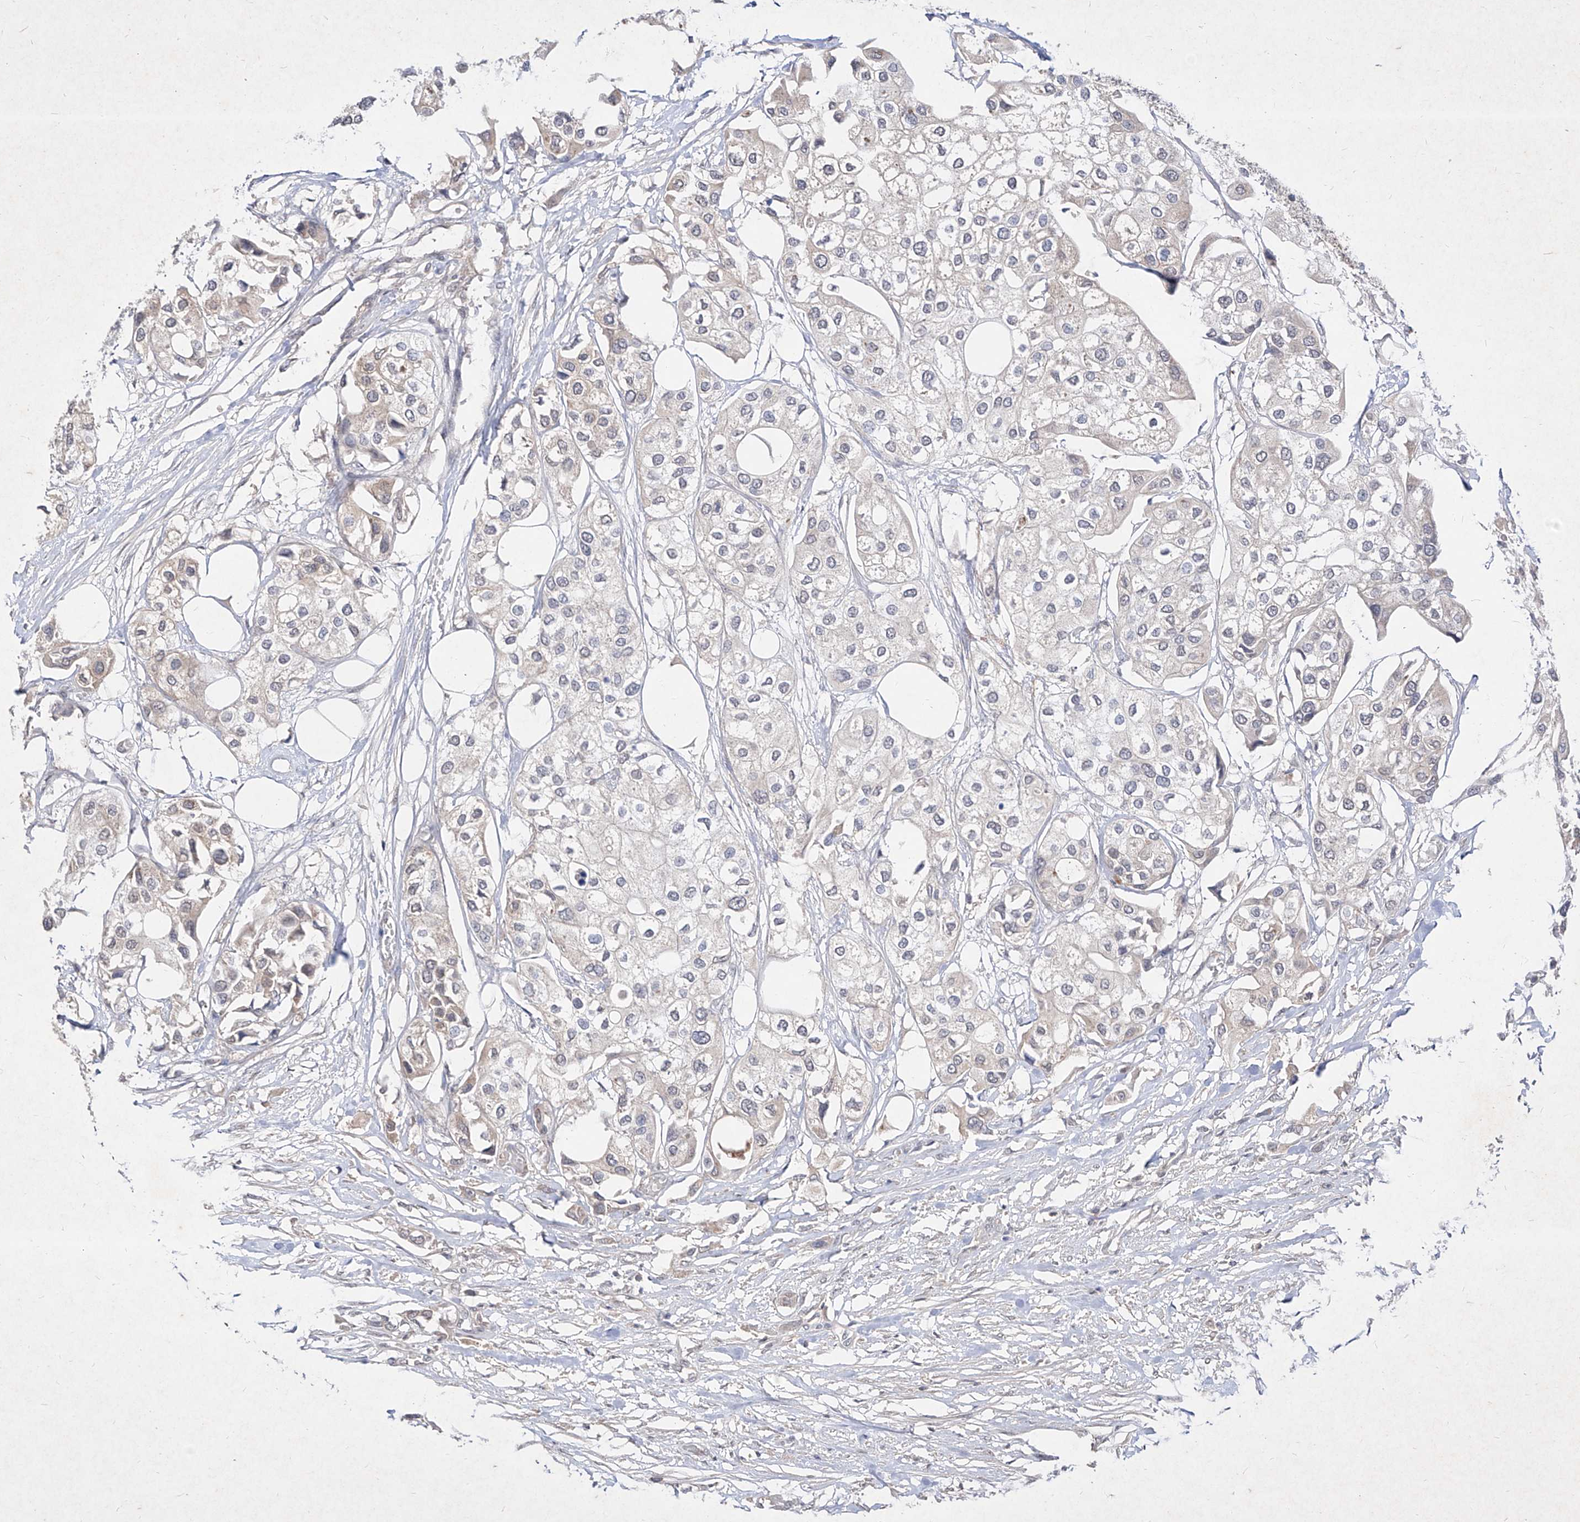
{"staining": {"intensity": "negative", "quantity": "none", "location": "none"}, "tissue": "urothelial cancer", "cell_type": "Tumor cells", "image_type": "cancer", "snomed": [{"axis": "morphology", "description": "Urothelial carcinoma, High grade"}, {"axis": "topography", "description": "Urinary bladder"}], "caption": "Tumor cells show no significant protein staining in urothelial cancer.", "gene": "C4A", "patient": {"sex": "male", "age": 64}}